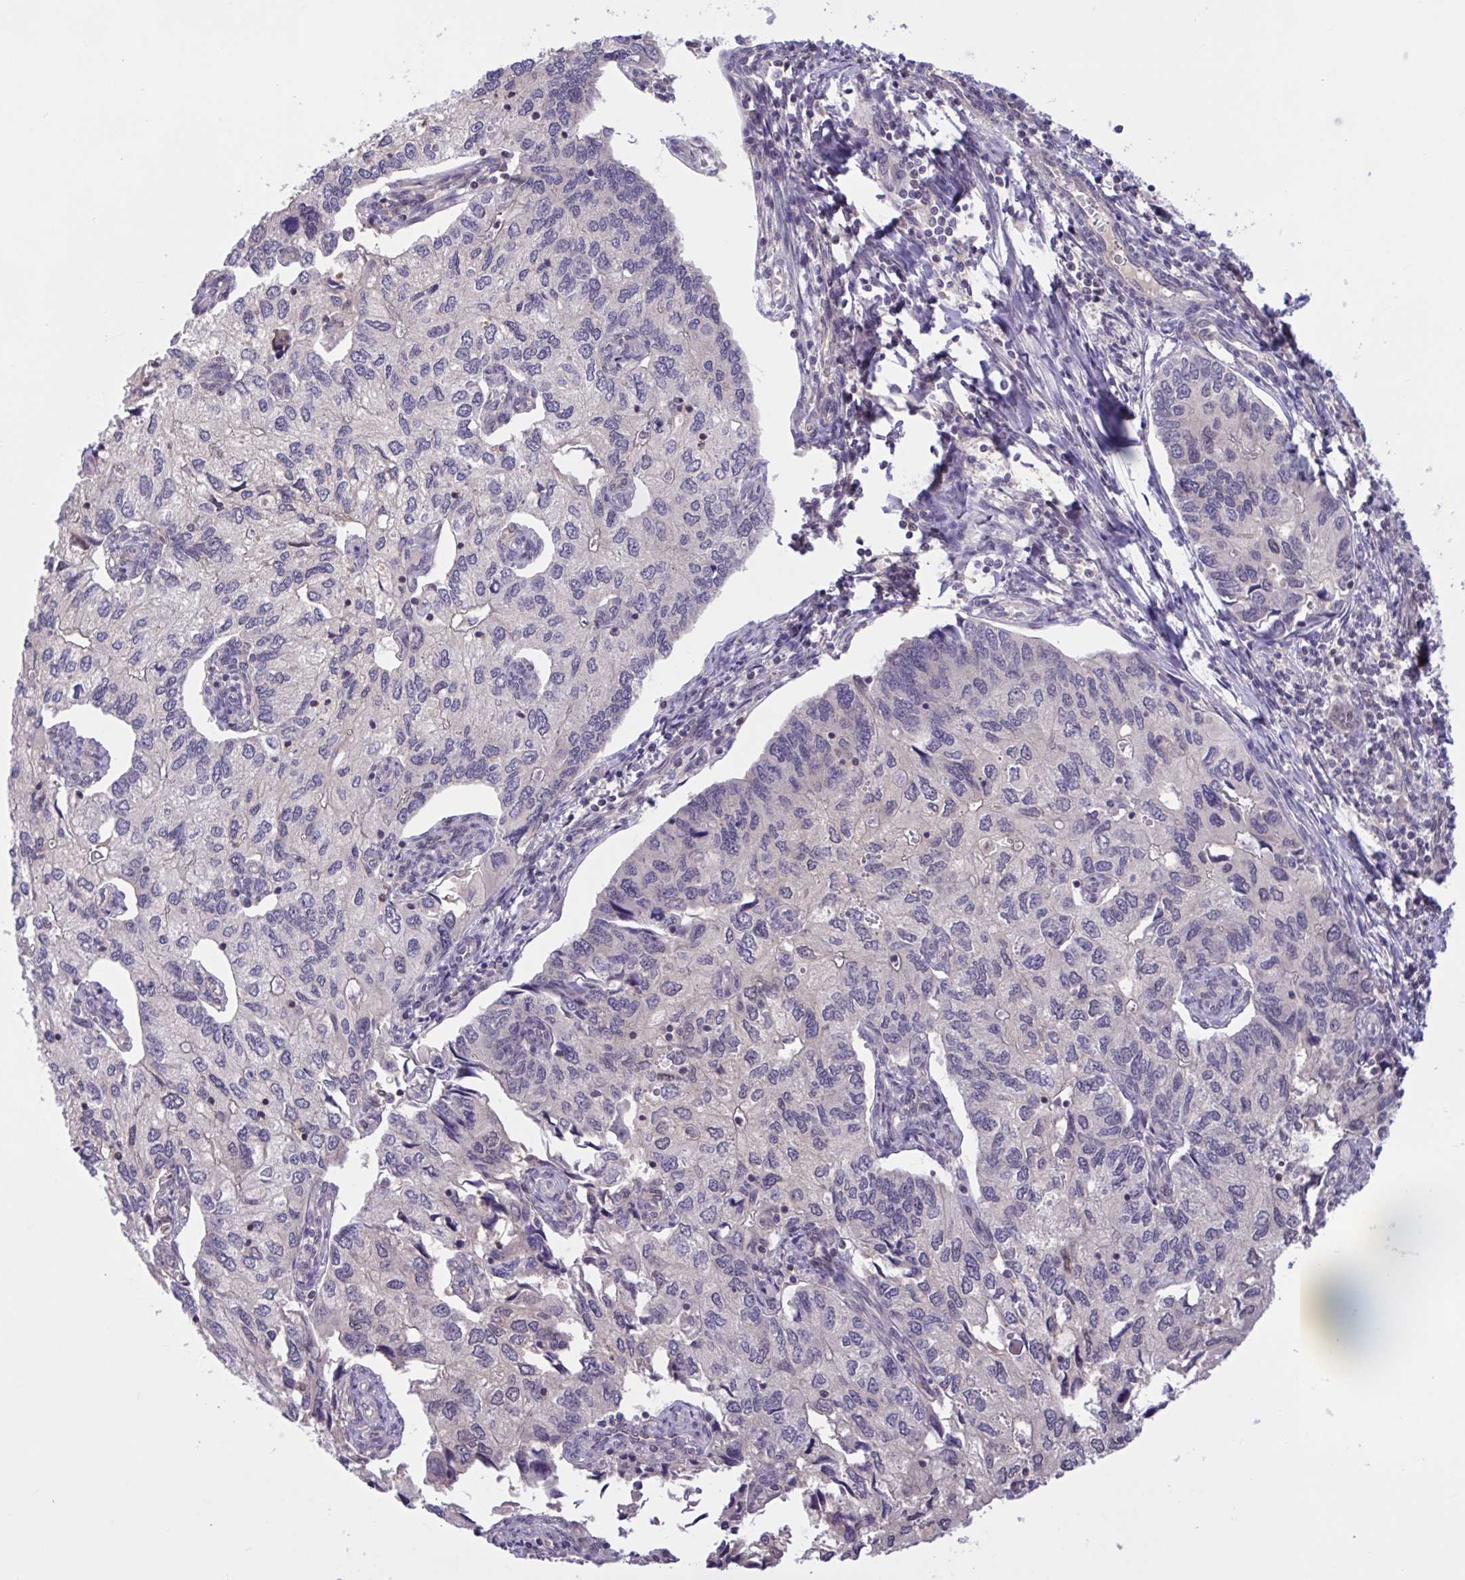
{"staining": {"intensity": "negative", "quantity": "none", "location": "none"}, "tissue": "endometrial cancer", "cell_type": "Tumor cells", "image_type": "cancer", "snomed": [{"axis": "morphology", "description": "Carcinoma, NOS"}, {"axis": "topography", "description": "Uterus"}], "caption": "Protein analysis of endometrial cancer (carcinoma) shows no significant positivity in tumor cells.", "gene": "RBL1", "patient": {"sex": "female", "age": 76}}